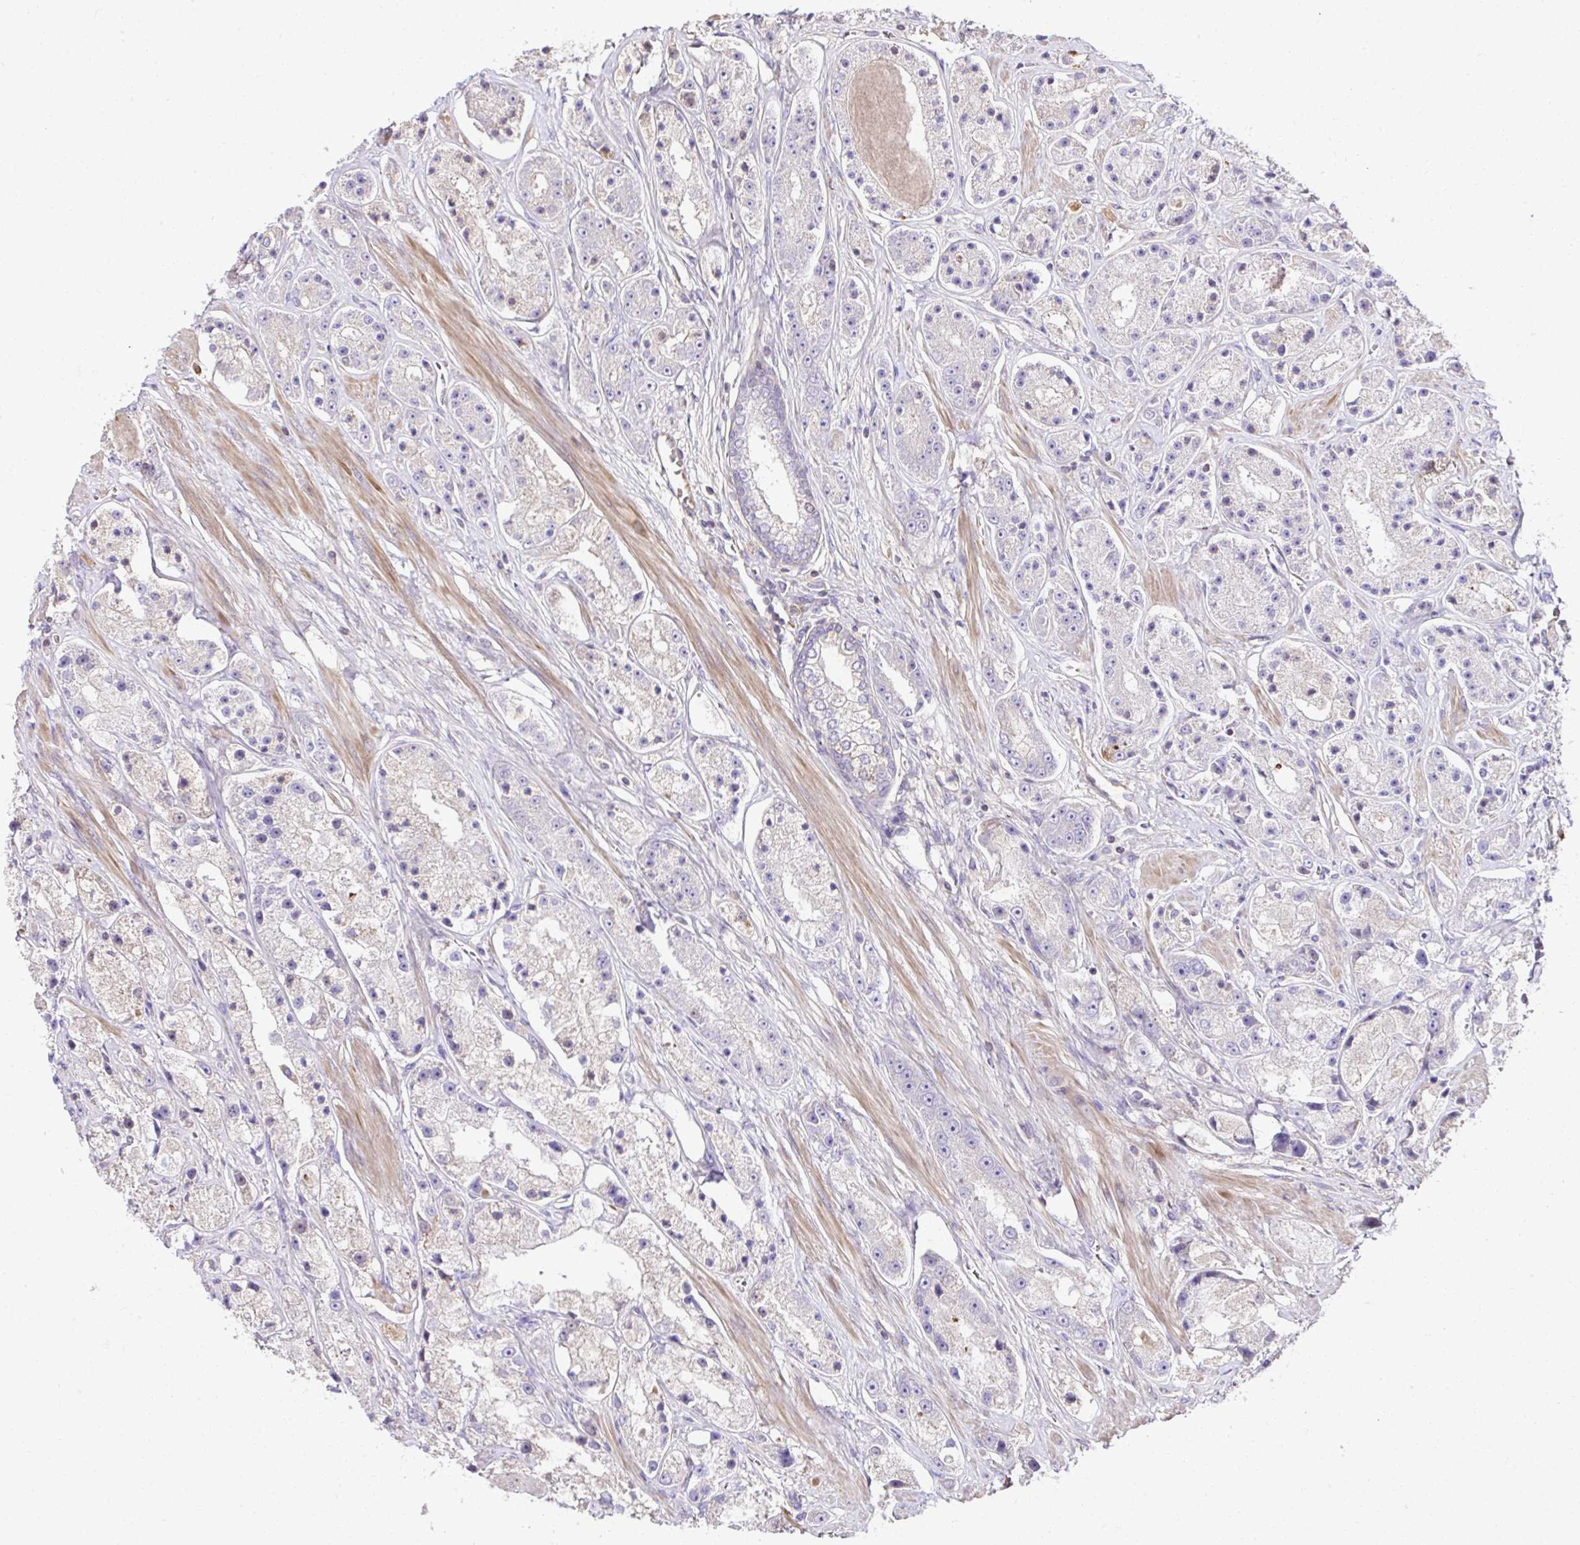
{"staining": {"intensity": "negative", "quantity": "none", "location": "none"}, "tissue": "prostate cancer", "cell_type": "Tumor cells", "image_type": "cancer", "snomed": [{"axis": "morphology", "description": "Adenocarcinoma, High grade"}, {"axis": "topography", "description": "Prostate"}], "caption": "IHC image of human prostate adenocarcinoma (high-grade) stained for a protein (brown), which exhibits no staining in tumor cells.", "gene": "CCDC85C", "patient": {"sex": "male", "age": 67}}